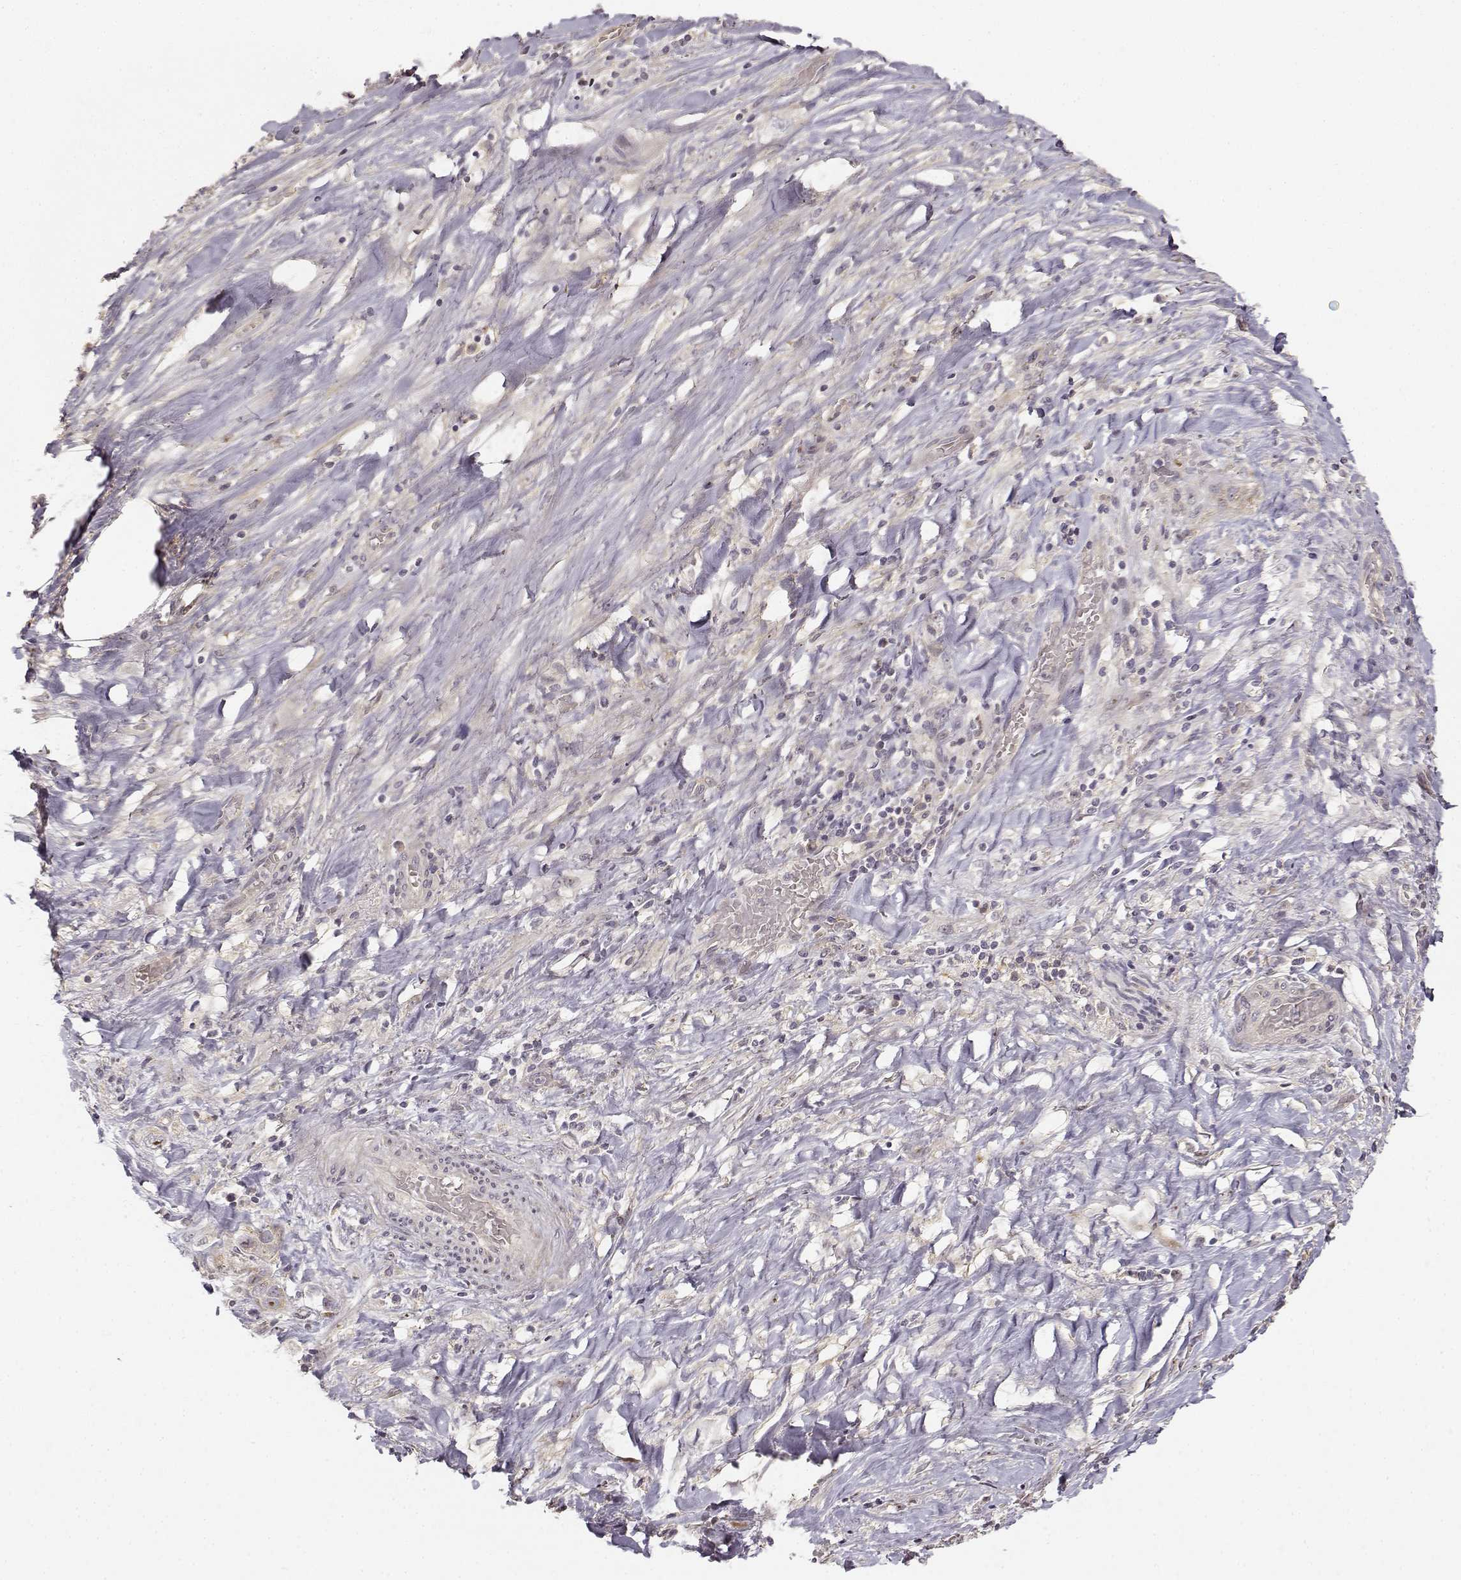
{"staining": {"intensity": "weak", "quantity": ">75%", "location": "cytoplasmic/membranous,nuclear"}, "tissue": "liver cancer", "cell_type": "Tumor cells", "image_type": "cancer", "snomed": [{"axis": "morphology", "description": "Cholangiocarcinoma"}, {"axis": "topography", "description": "Liver"}], "caption": "Protein expression by IHC demonstrates weak cytoplasmic/membranous and nuclear staining in approximately >75% of tumor cells in cholangiocarcinoma (liver).", "gene": "MED12L", "patient": {"sex": "female", "age": 52}}